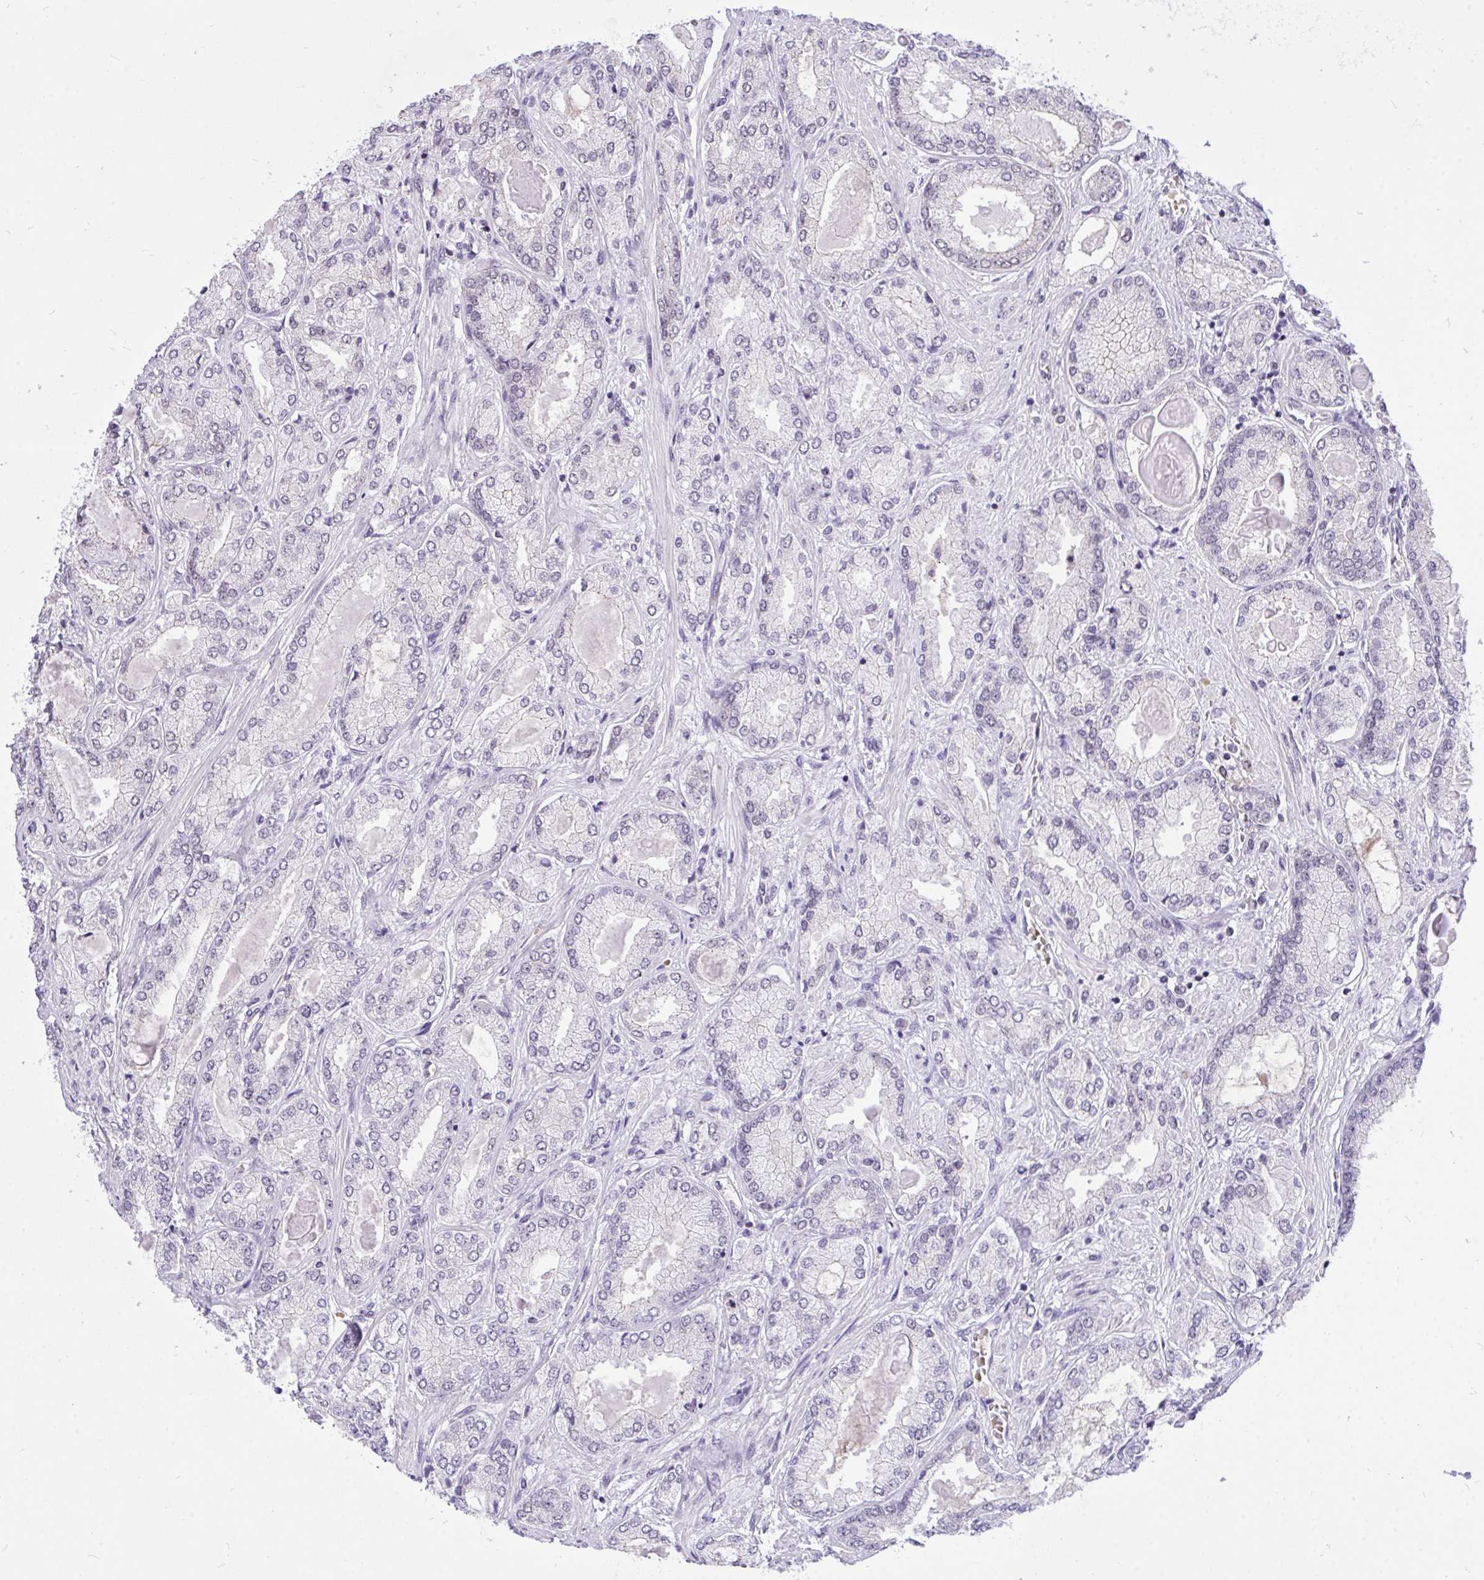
{"staining": {"intensity": "negative", "quantity": "none", "location": "none"}, "tissue": "prostate cancer", "cell_type": "Tumor cells", "image_type": "cancer", "snomed": [{"axis": "morphology", "description": "Adenocarcinoma, High grade"}, {"axis": "topography", "description": "Prostate"}], "caption": "Prostate cancer (high-grade adenocarcinoma) stained for a protein using immunohistochemistry (IHC) exhibits no positivity tumor cells.", "gene": "PPP1CA", "patient": {"sex": "male", "age": 68}}